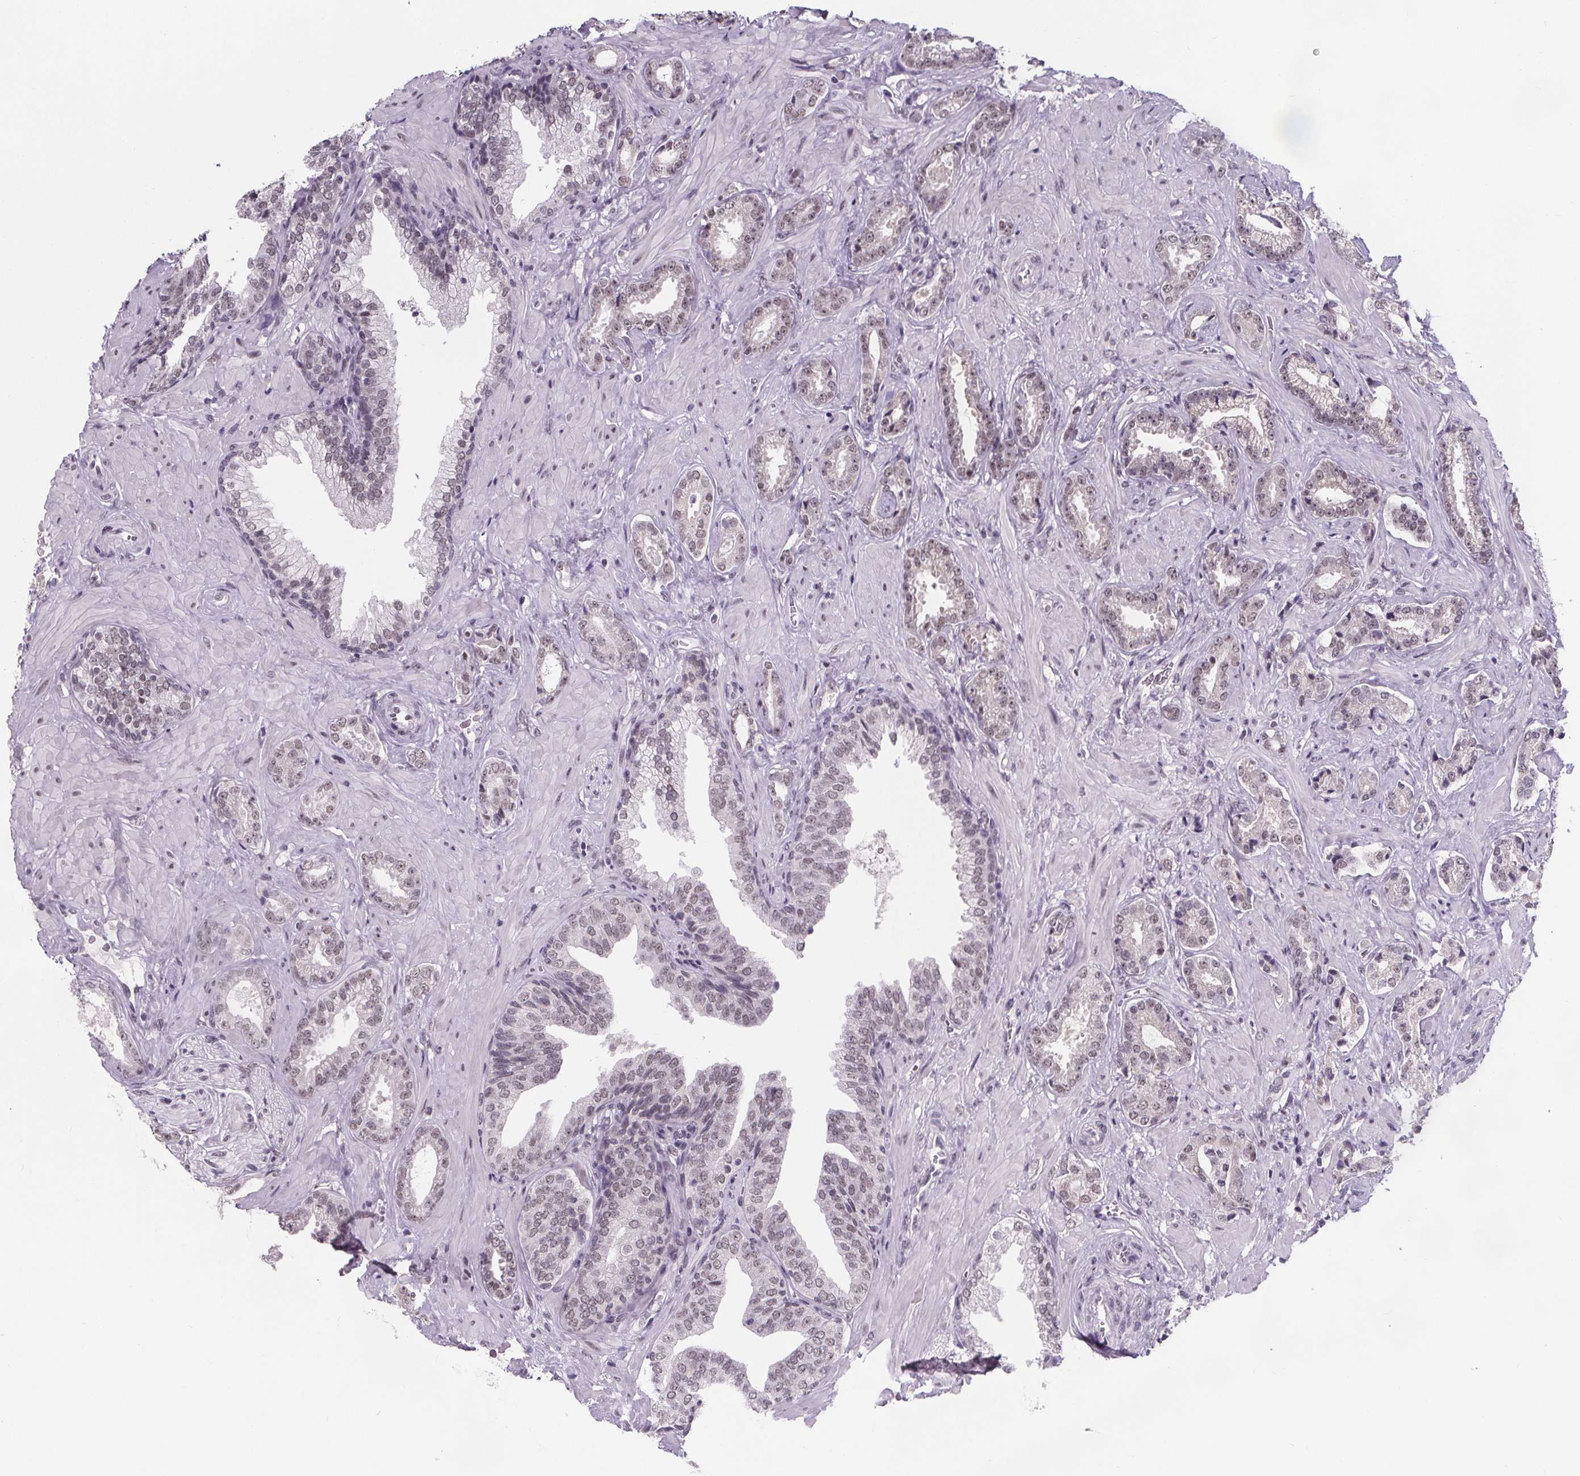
{"staining": {"intensity": "weak", "quantity": ">75%", "location": "nuclear"}, "tissue": "prostate cancer", "cell_type": "Tumor cells", "image_type": "cancer", "snomed": [{"axis": "morphology", "description": "Adenocarcinoma, Low grade"}, {"axis": "topography", "description": "Prostate"}], "caption": "Prostate adenocarcinoma (low-grade) stained with a protein marker exhibits weak staining in tumor cells.", "gene": "ZNF572", "patient": {"sex": "male", "age": 61}}